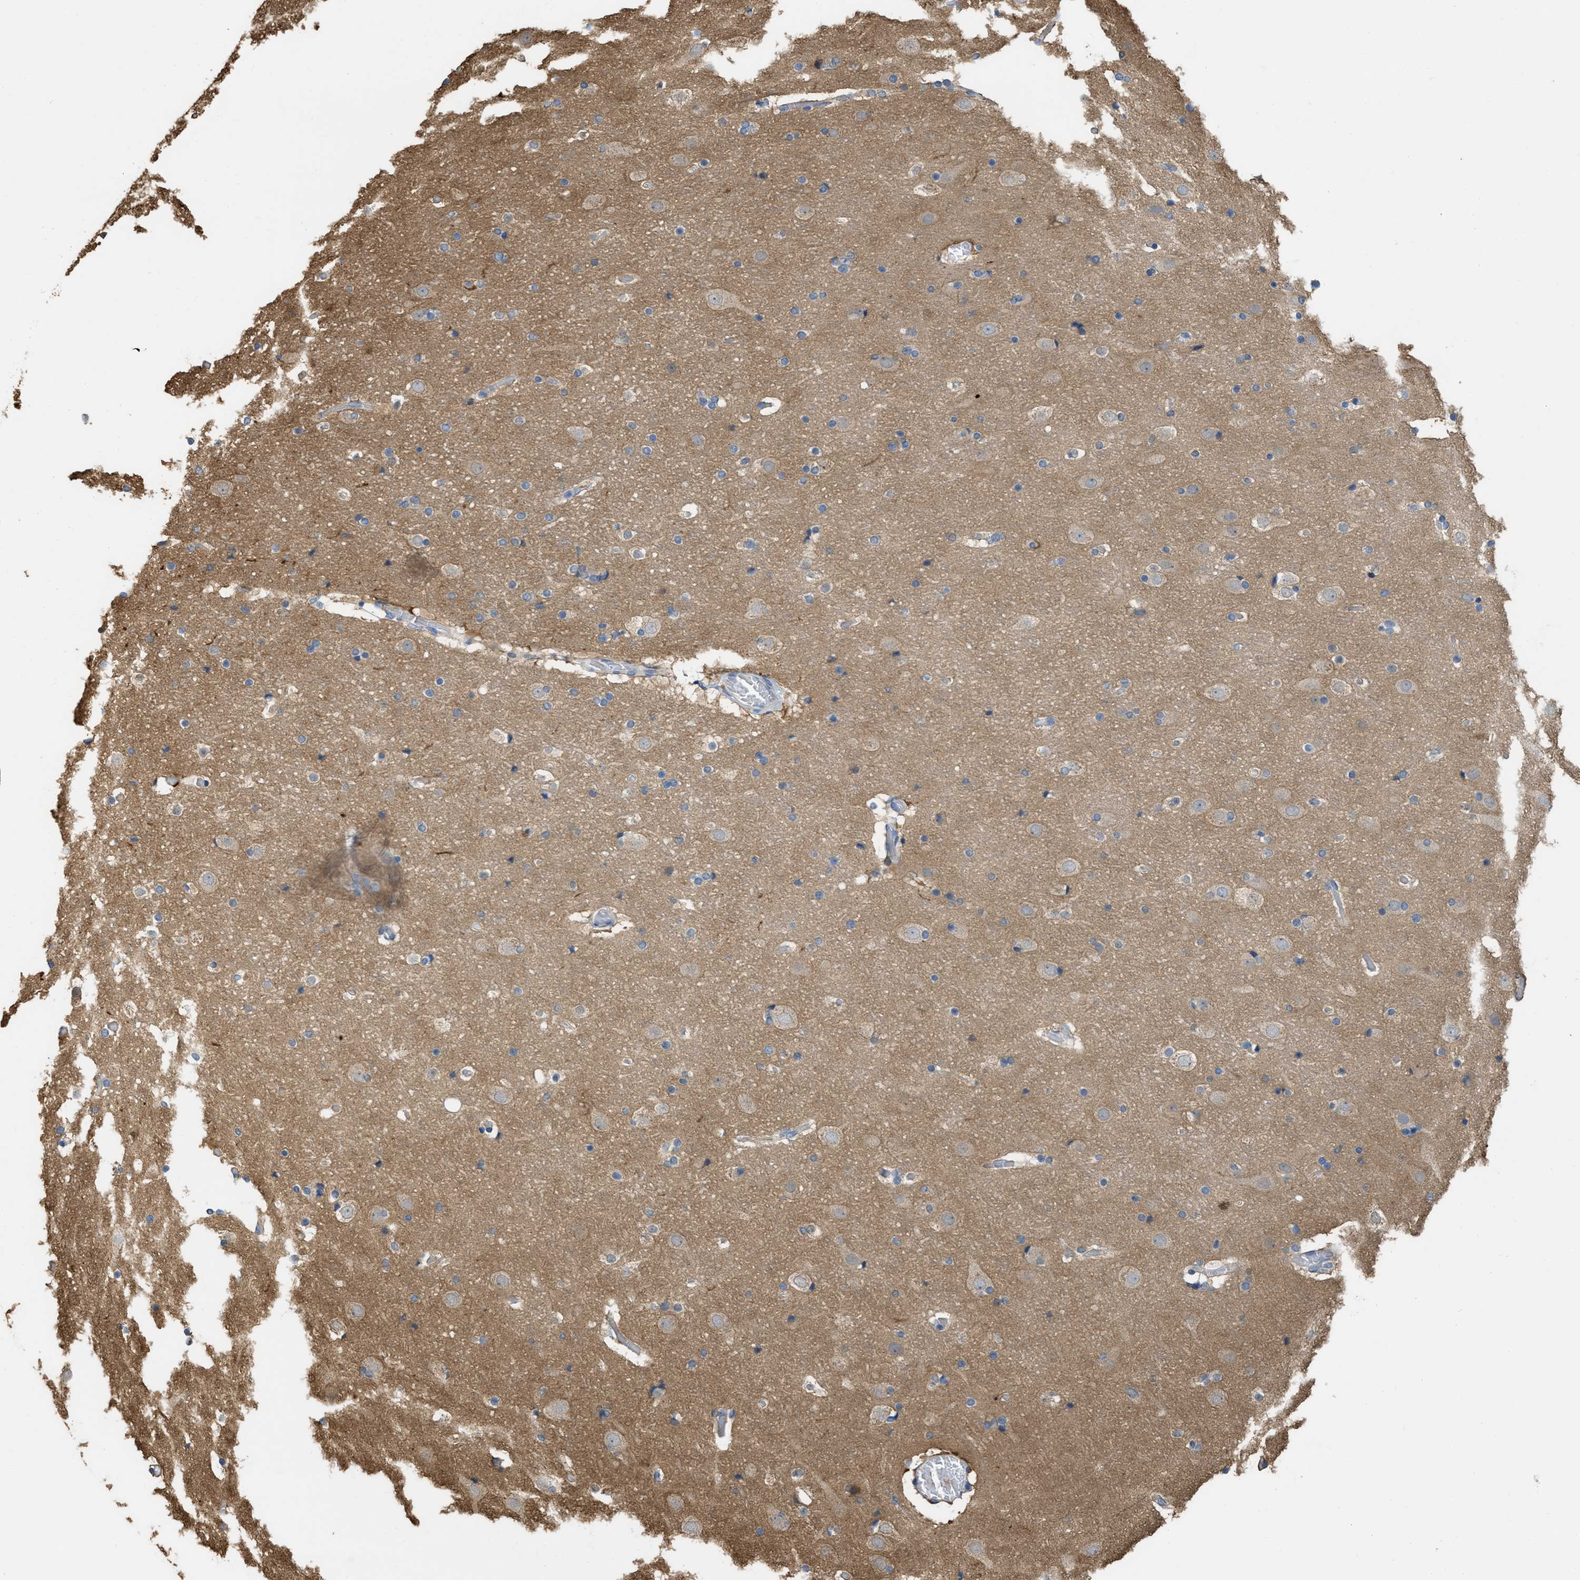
{"staining": {"intensity": "weak", "quantity": ">75%", "location": "cytoplasmic/membranous"}, "tissue": "cerebral cortex", "cell_type": "Endothelial cells", "image_type": "normal", "snomed": [{"axis": "morphology", "description": "Normal tissue, NOS"}, {"axis": "topography", "description": "Cerebral cortex"}], "caption": "Protein expression analysis of benign human cerebral cortex reveals weak cytoplasmic/membranous staining in approximately >75% of endothelial cells. (Stains: DAB in brown, nuclei in blue, Microscopy: brightfield microscopy at high magnification).", "gene": "UBA5", "patient": {"sex": "male", "age": 57}}